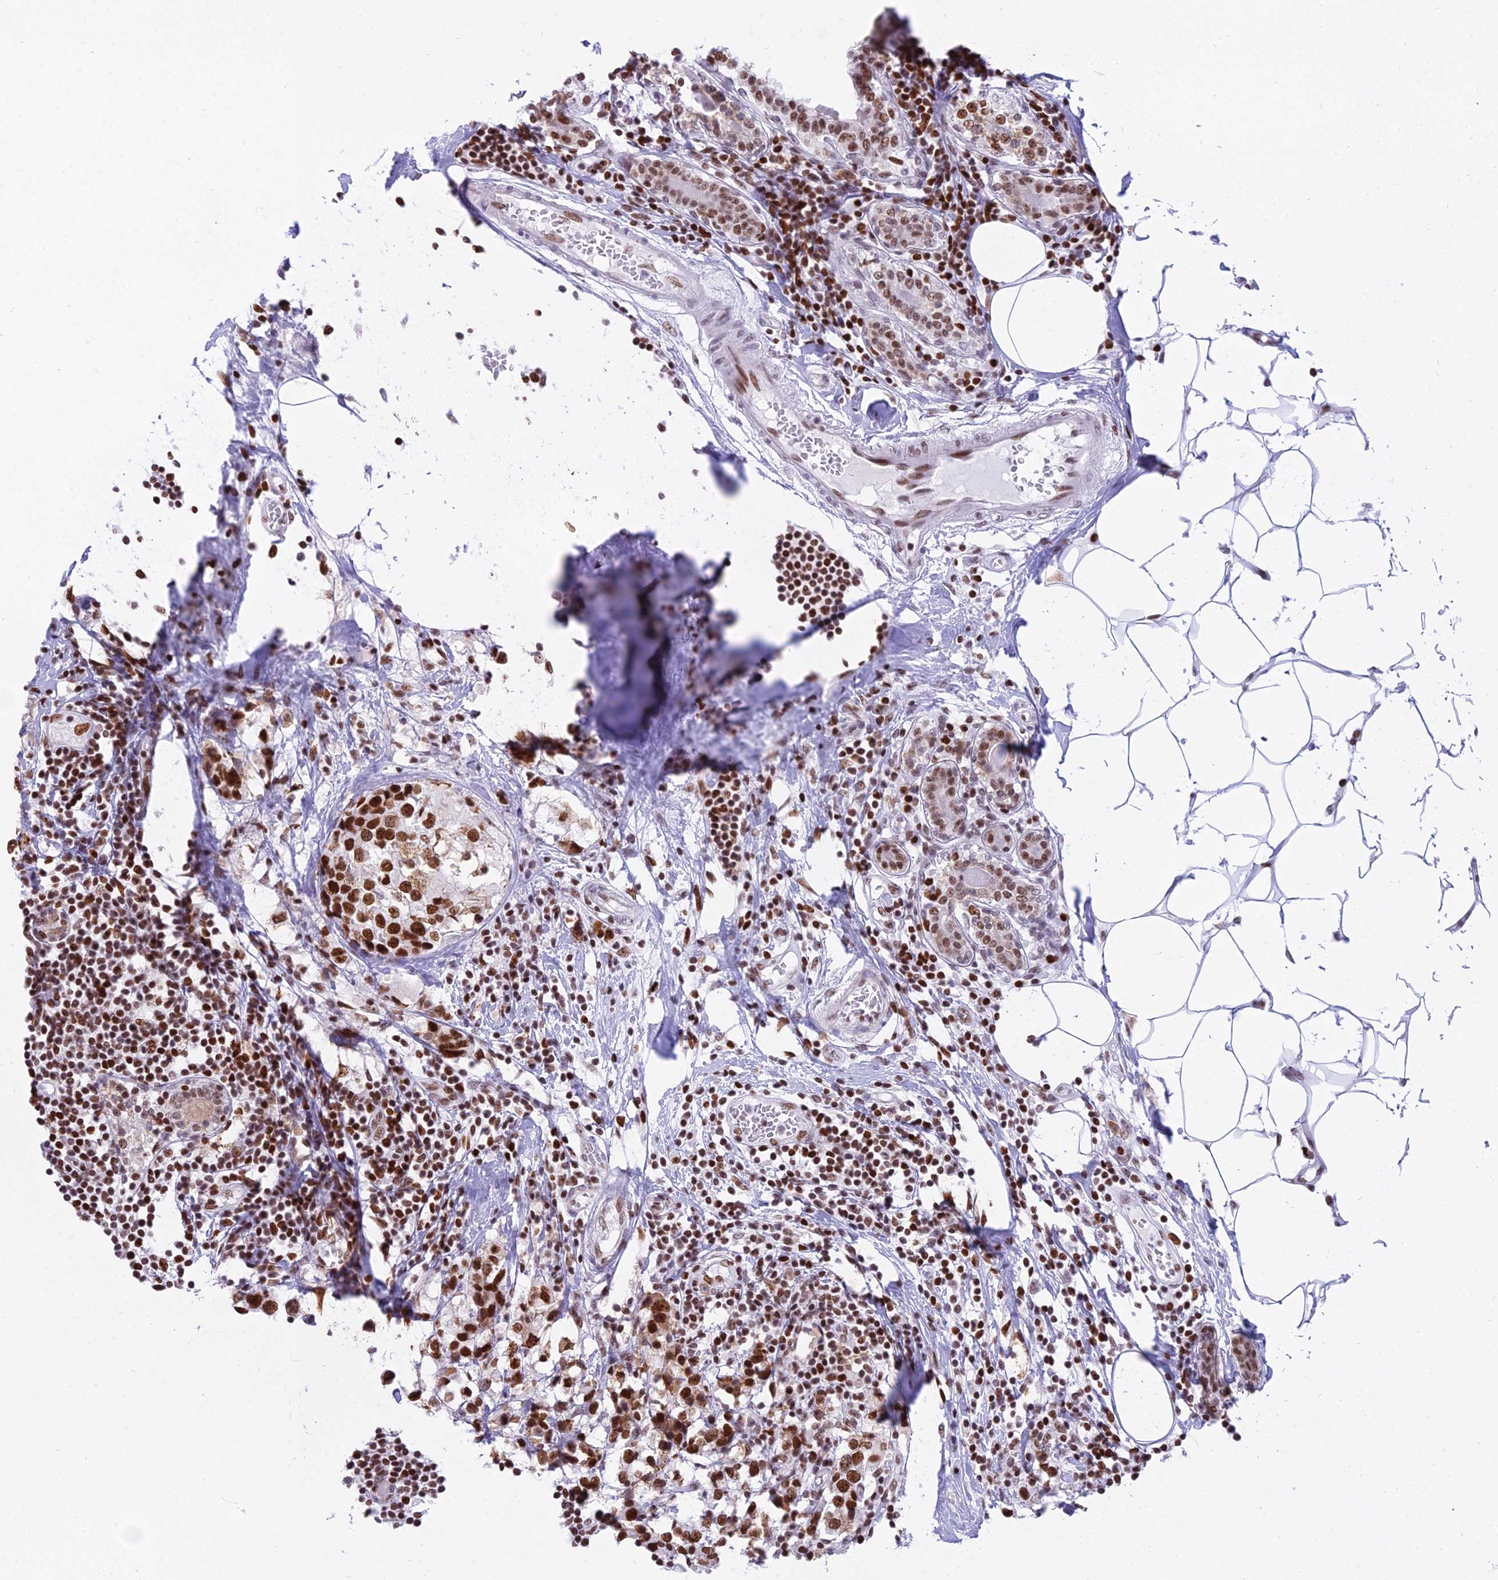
{"staining": {"intensity": "strong", "quantity": ">75%", "location": "nuclear"}, "tissue": "breast cancer", "cell_type": "Tumor cells", "image_type": "cancer", "snomed": [{"axis": "morphology", "description": "Lobular carcinoma"}, {"axis": "topography", "description": "Breast"}], "caption": "Protein expression analysis of human breast cancer (lobular carcinoma) reveals strong nuclear positivity in about >75% of tumor cells. The staining was performed using DAB, with brown indicating positive protein expression. Nuclei are stained blue with hematoxylin.", "gene": "PARP1", "patient": {"sex": "female", "age": 59}}